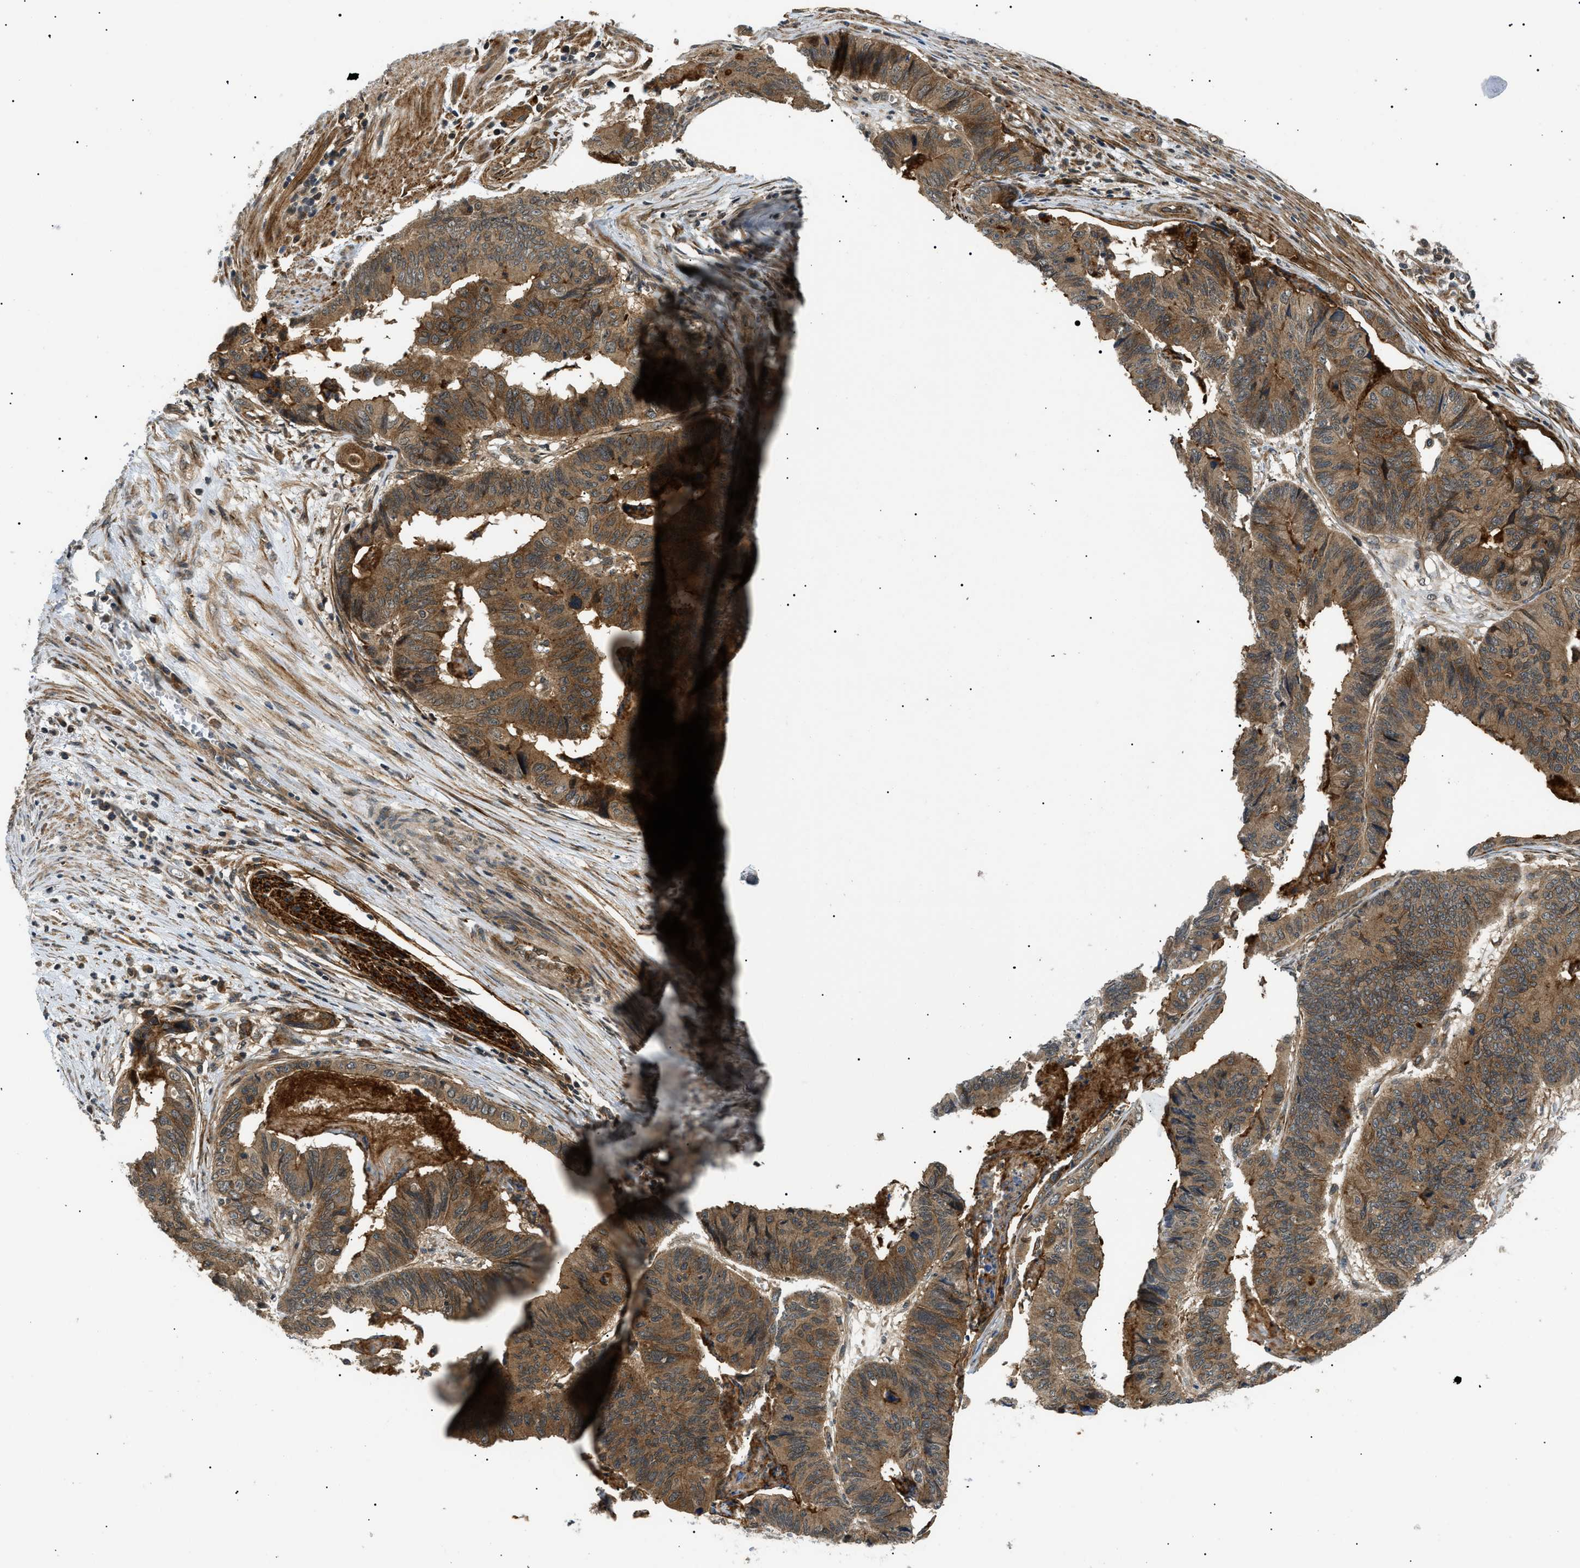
{"staining": {"intensity": "moderate", "quantity": ">75%", "location": "cytoplasmic/membranous"}, "tissue": "stomach cancer", "cell_type": "Tumor cells", "image_type": "cancer", "snomed": [{"axis": "morphology", "description": "Adenocarcinoma, NOS"}, {"axis": "topography", "description": "Stomach, lower"}], "caption": "Brown immunohistochemical staining in stomach cancer reveals moderate cytoplasmic/membranous staining in approximately >75% of tumor cells. (Stains: DAB in brown, nuclei in blue, Microscopy: brightfield microscopy at high magnification).", "gene": "ATP6AP1", "patient": {"sex": "male", "age": 77}}